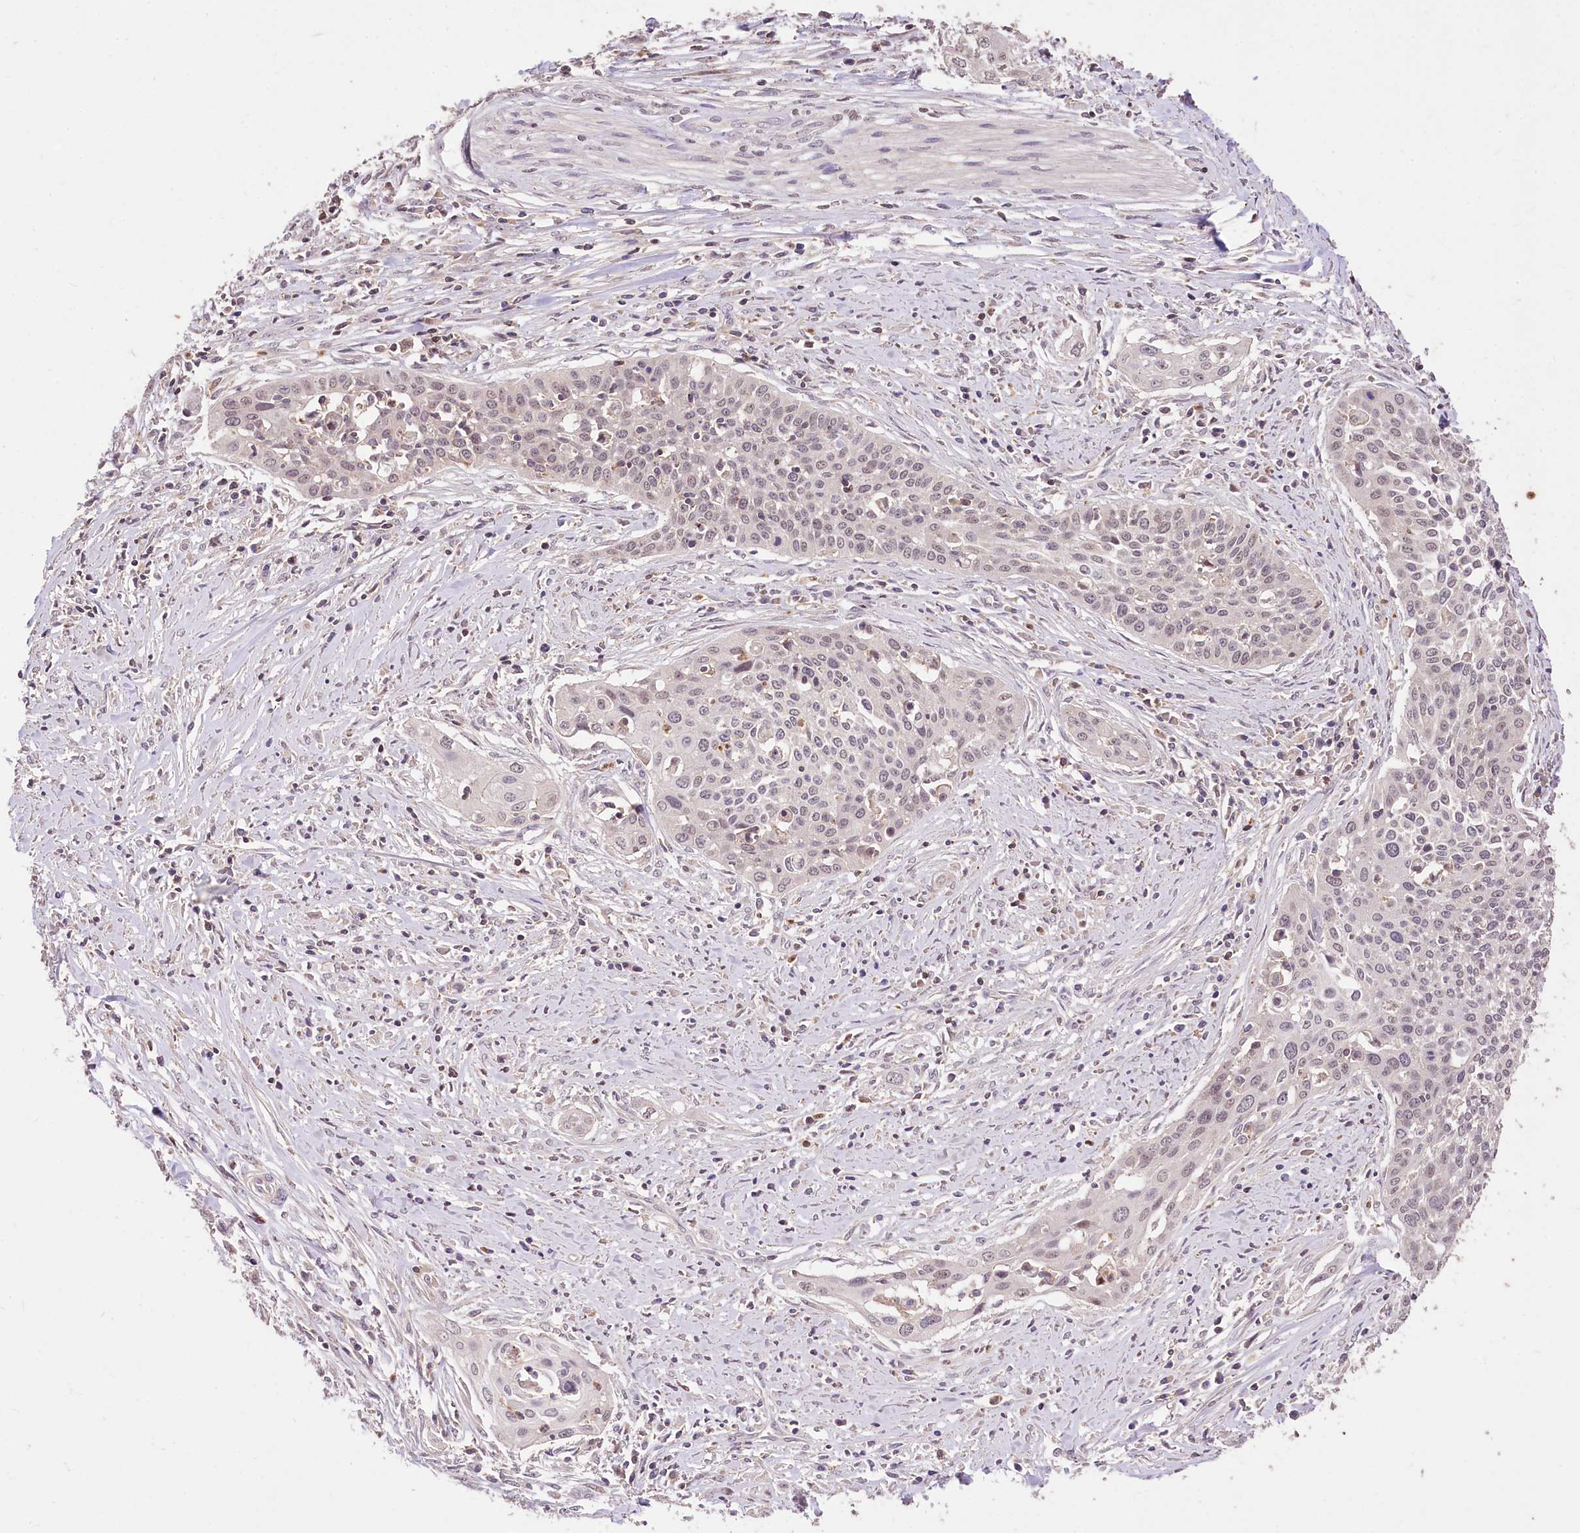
{"staining": {"intensity": "weak", "quantity": "<25%", "location": "nuclear"}, "tissue": "cervical cancer", "cell_type": "Tumor cells", "image_type": "cancer", "snomed": [{"axis": "morphology", "description": "Squamous cell carcinoma, NOS"}, {"axis": "topography", "description": "Cervix"}], "caption": "DAB immunohistochemical staining of human cervical cancer shows no significant expression in tumor cells.", "gene": "SERGEF", "patient": {"sex": "female", "age": 34}}